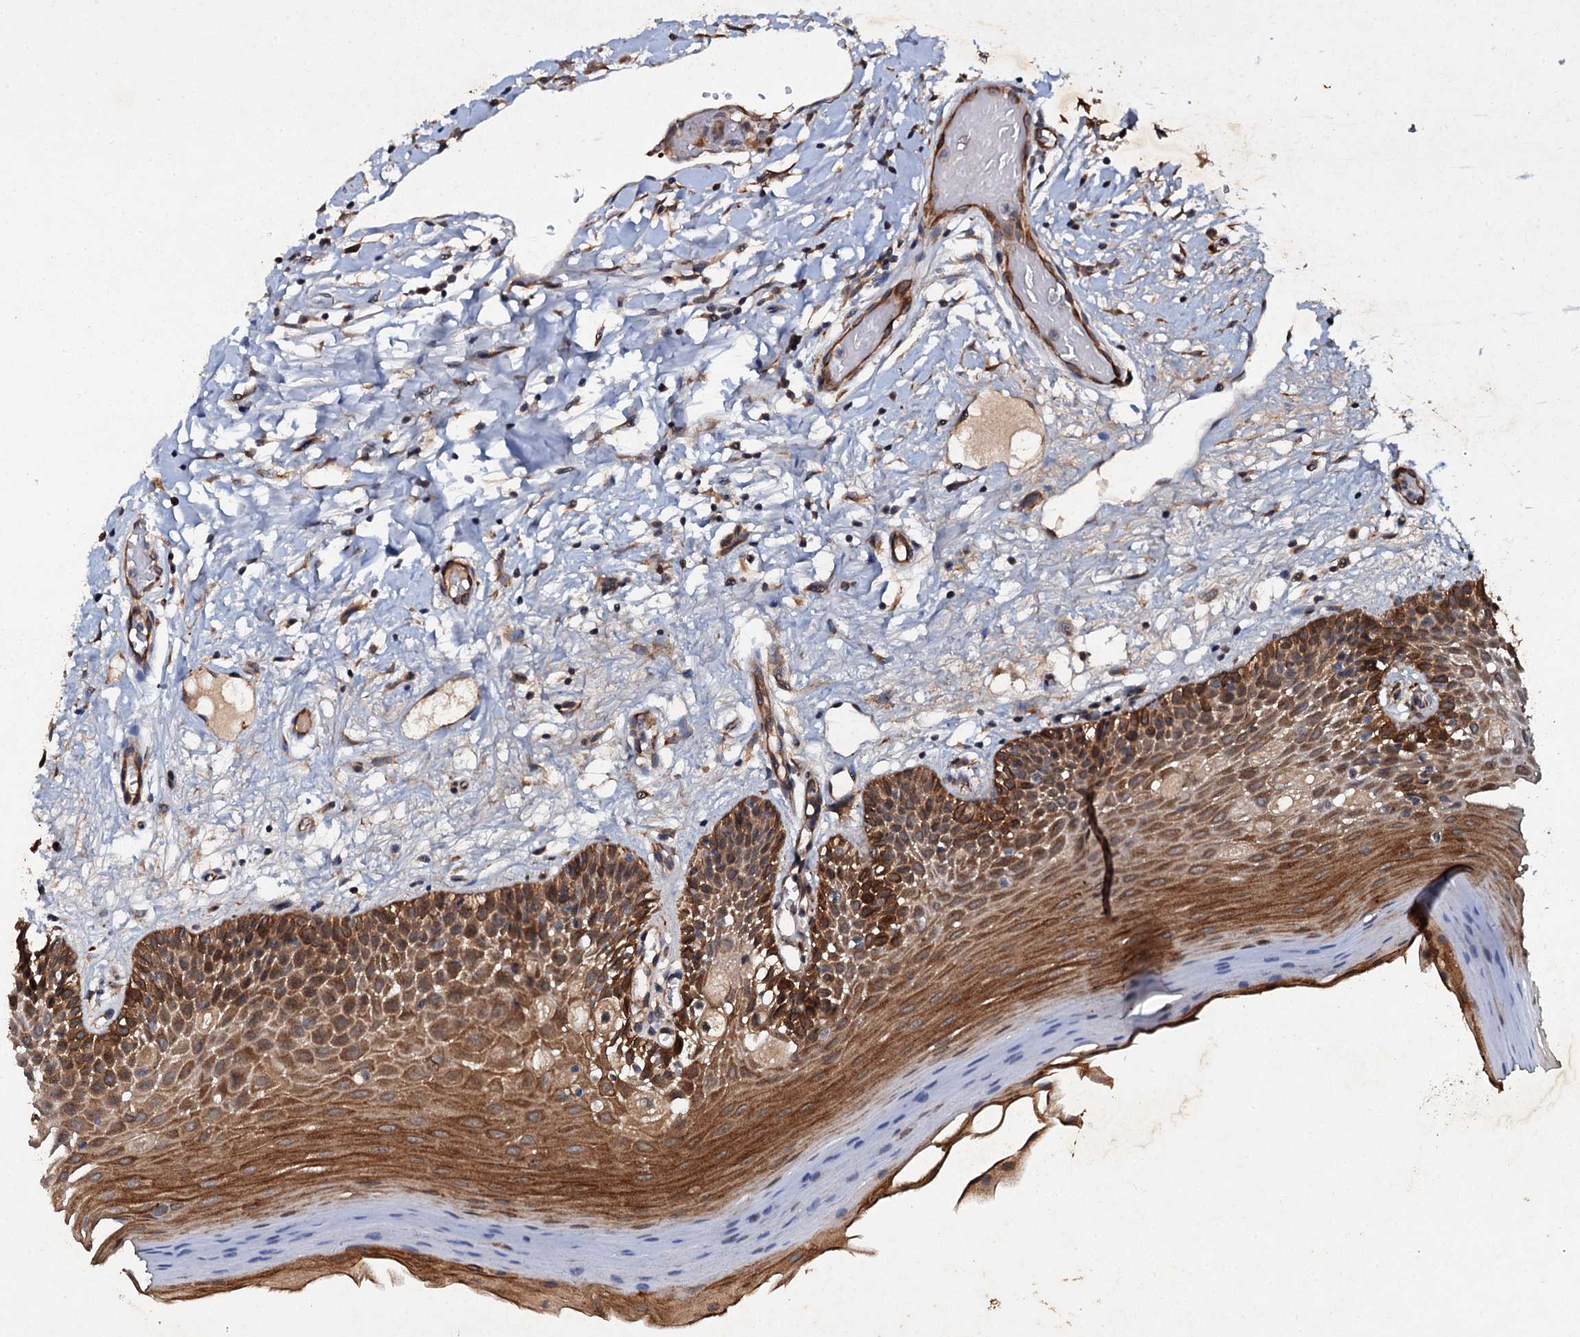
{"staining": {"intensity": "strong", "quantity": ">75%", "location": "cytoplasmic/membranous"}, "tissue": "oral mucosa", "cell_type": "Squamous epithelial cells", "image_type": "normal", "snomed": [{"axis": "morphology", "description": "Normal tissue, NOS"}, {"axis": "topography", "description": "Oral tissue"}, {"axis": "topography", "description": "Tounge, NOS"}], "caption": "Human oral mucosa stained with a brown dye displays strong cytoplasmic/membranous positive expression in about >75% of squamous epithelial cells.", "gene": "ADAMTS10", "patient": {"sex": "male", "age": 47}}